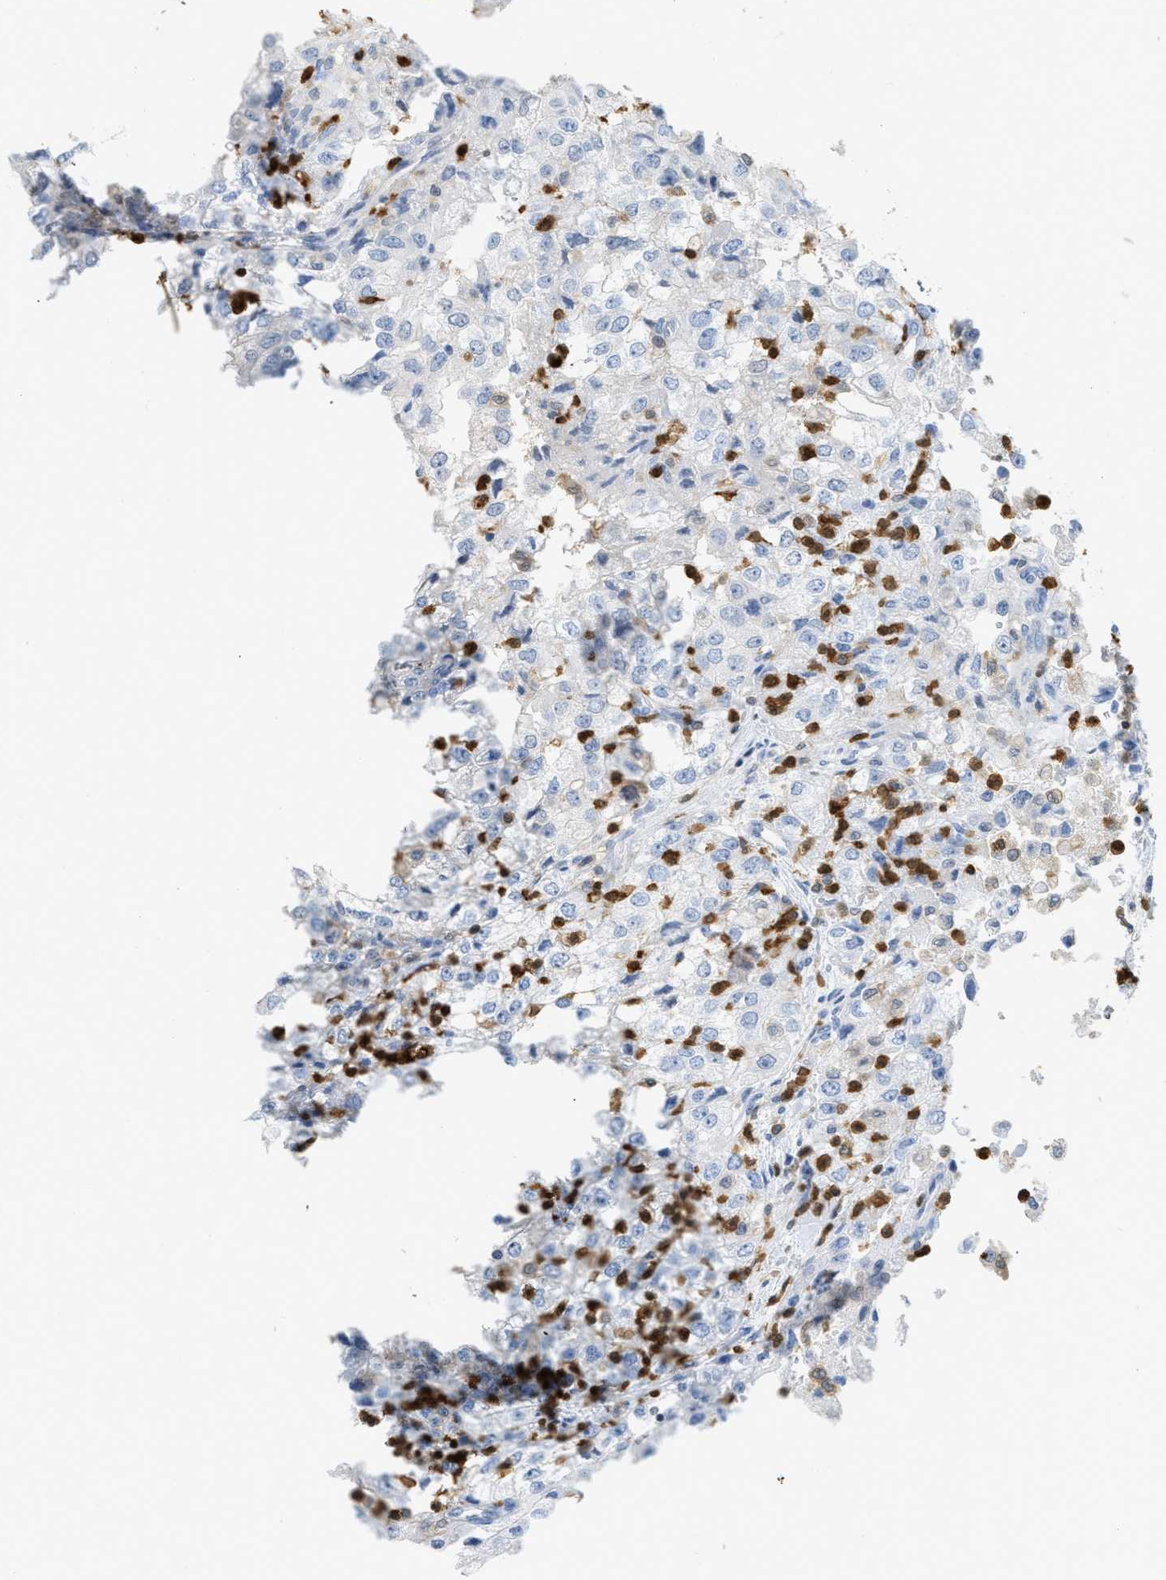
{"staining": {"intensity": "negative", "quantity": "none", "location": "none"}, "tissue": "renal cancer", "cell_type": "Tumor cells", "image_type": "cancer", "snomed": [{"axis": "morphology", "description": "Adenocarcinoma, NOS"}, {"axis": "topography", "description": "Kidney"}], "caption": "Immunohistochemistry photomicrograph of neoplastic tissue: renal cancer (adenocarcinoma) stained with DAB exhibits no significant protein expression in tumor cells. Brightfield microscopy of immunohistochemistry (IHC) stained with DAB (brown) and hematoxylin (blue), captured at high magnification.", "gene": "SERPINB1", "patient": {"sex": "female", "age": 54}}